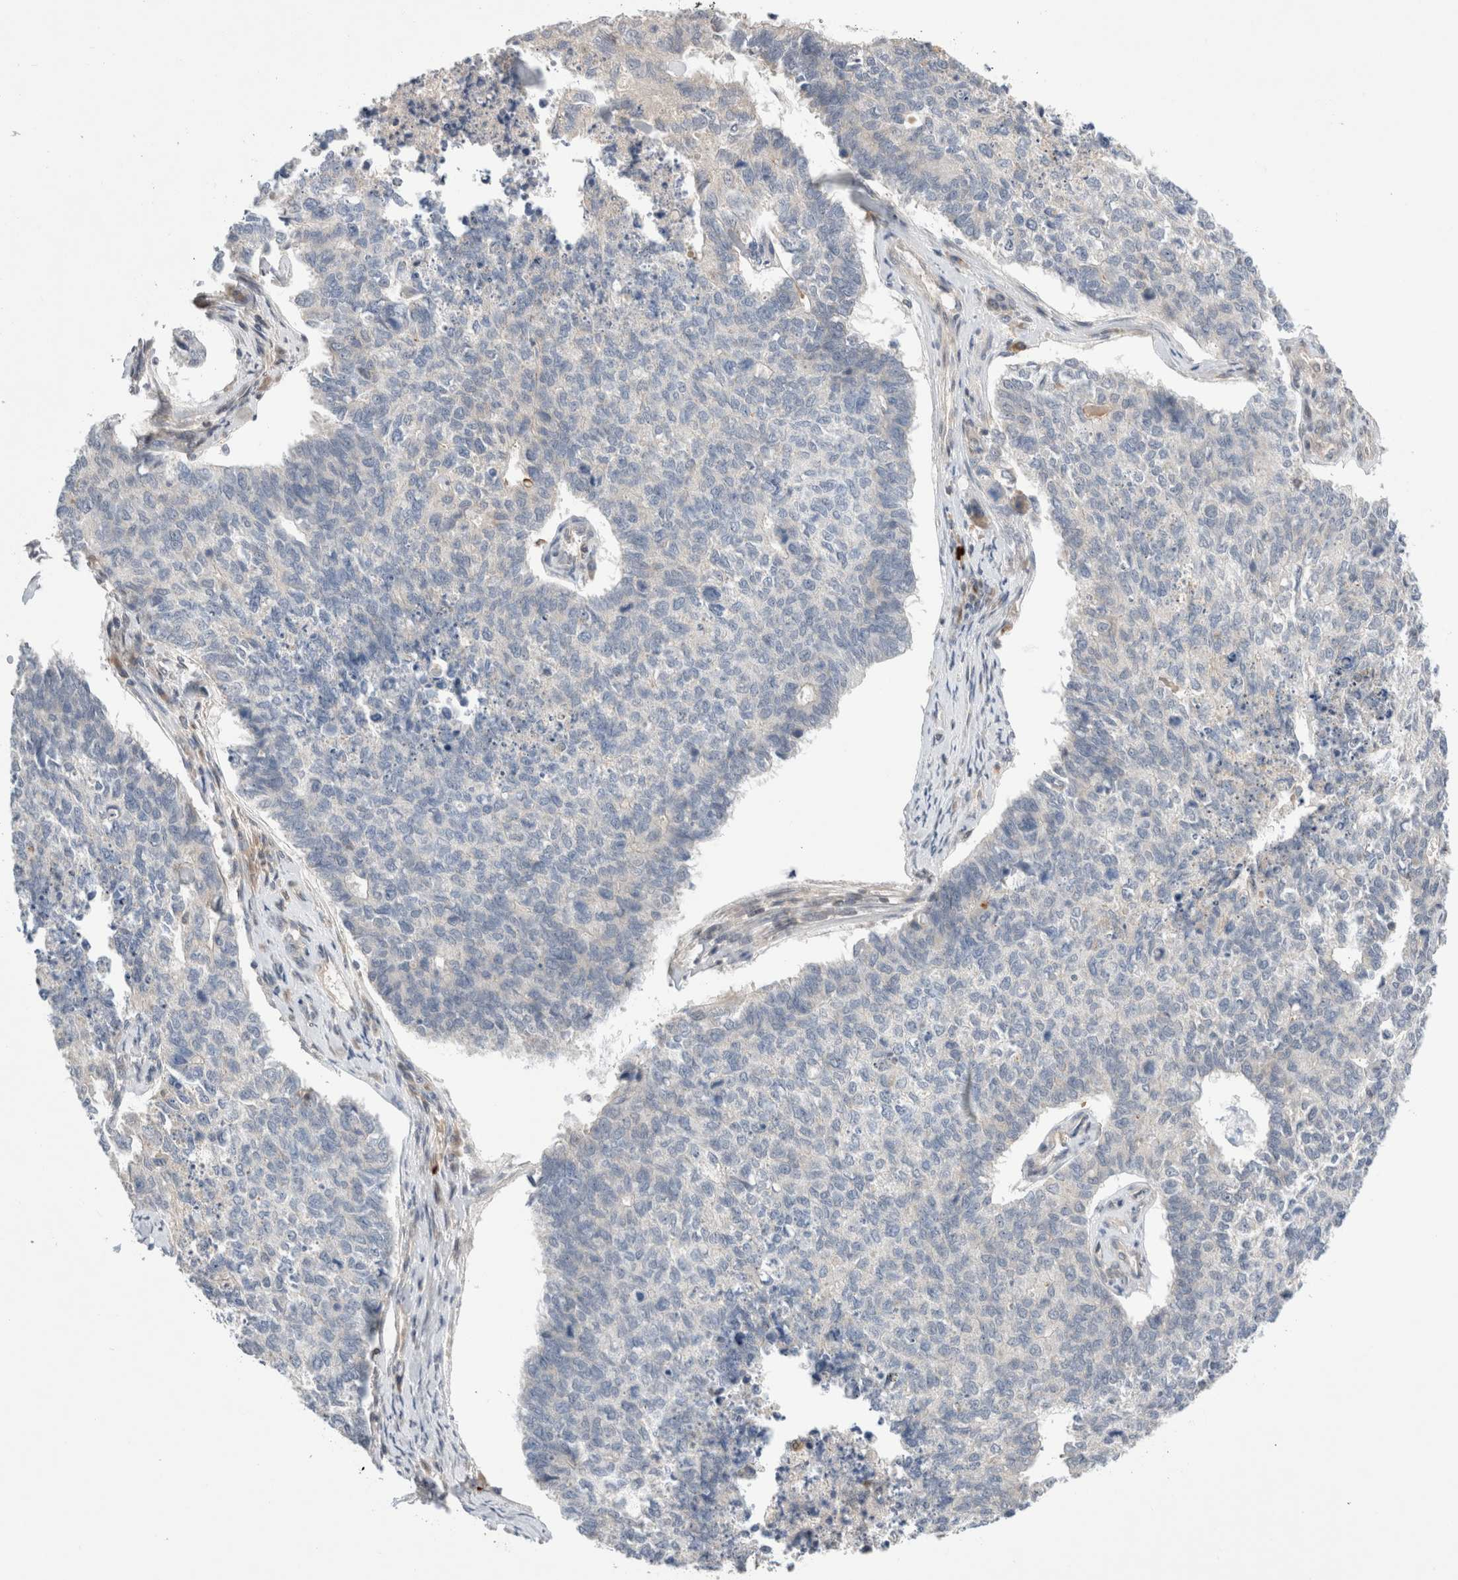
{"staining": {"intensity": "weak", "quantity": "<25%", "location": "cytoplasmic/membranous"}, "tissue": "cervical cancer", "cell_type": "Tumor cells", "image_type": "cancer", "snomed": [{"axis": "morphology", "description": "Squamous cell carcinoma, NOS"}, {"axis": "topography", "description": "Cervix"}], "caption": "There is no significant staining in tumor cells of cervical cancer.", "gene": "NFKB1", "patient": {"sex": "female", "age": 63}}